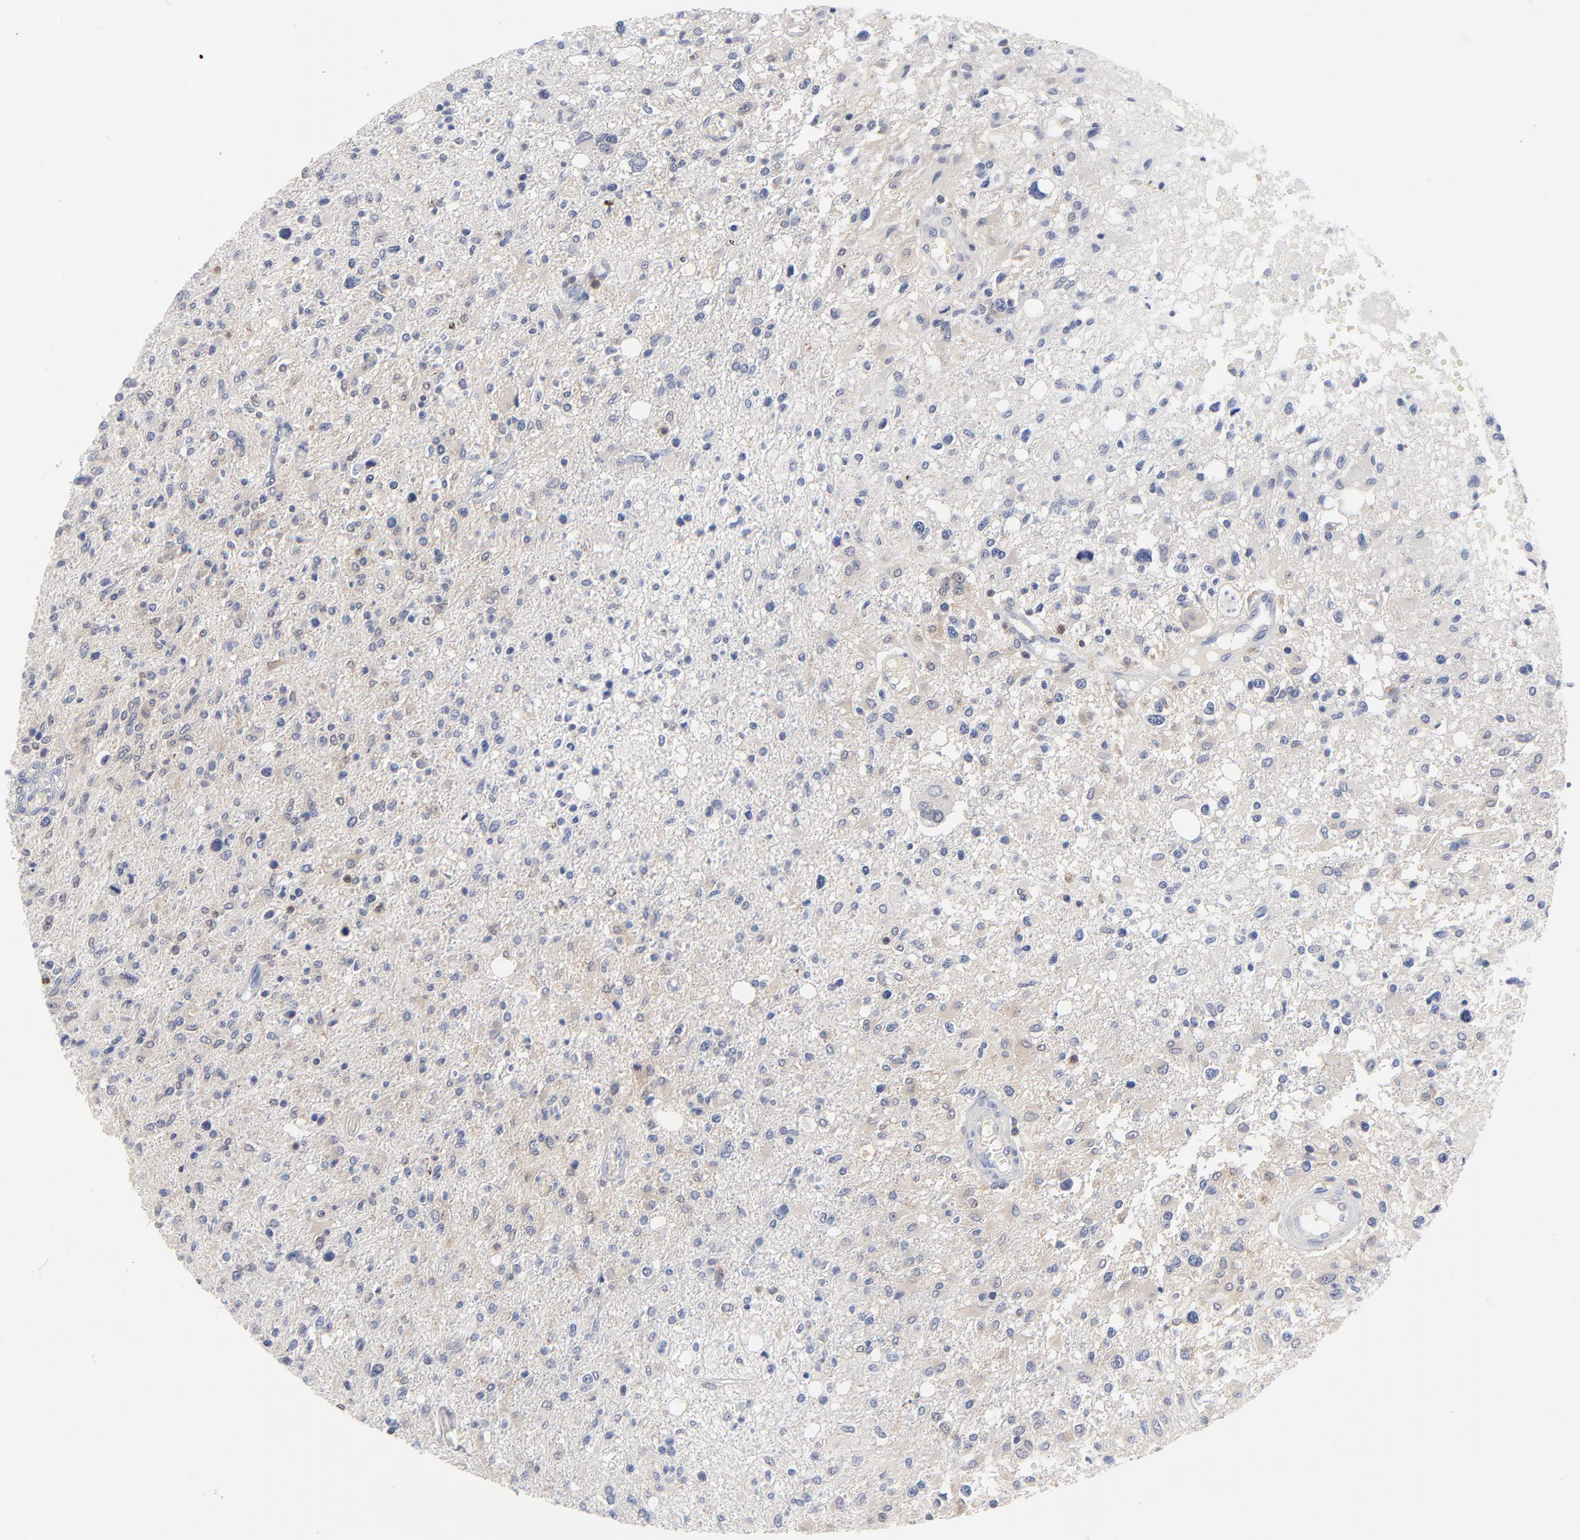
{"staining": {"intensity": "weak", "quantity": "<25%", "location": "cytoplasmic/membranous"}, "tissue": "glioma", "cell_type": "Tumor cells", "image_type": "cancer", "snomed": [{"axis": "morphology", "description": "Glioma, malignant, High grade"}, {"axis": "topography", "description": "Cerebral cortex"}], "caption": "Glioma was stained to show a protein in brown. There is no significant positivity in tumor cells.", "gene": "CAB39L", "patient": {"sex": "male", "age": 76}}